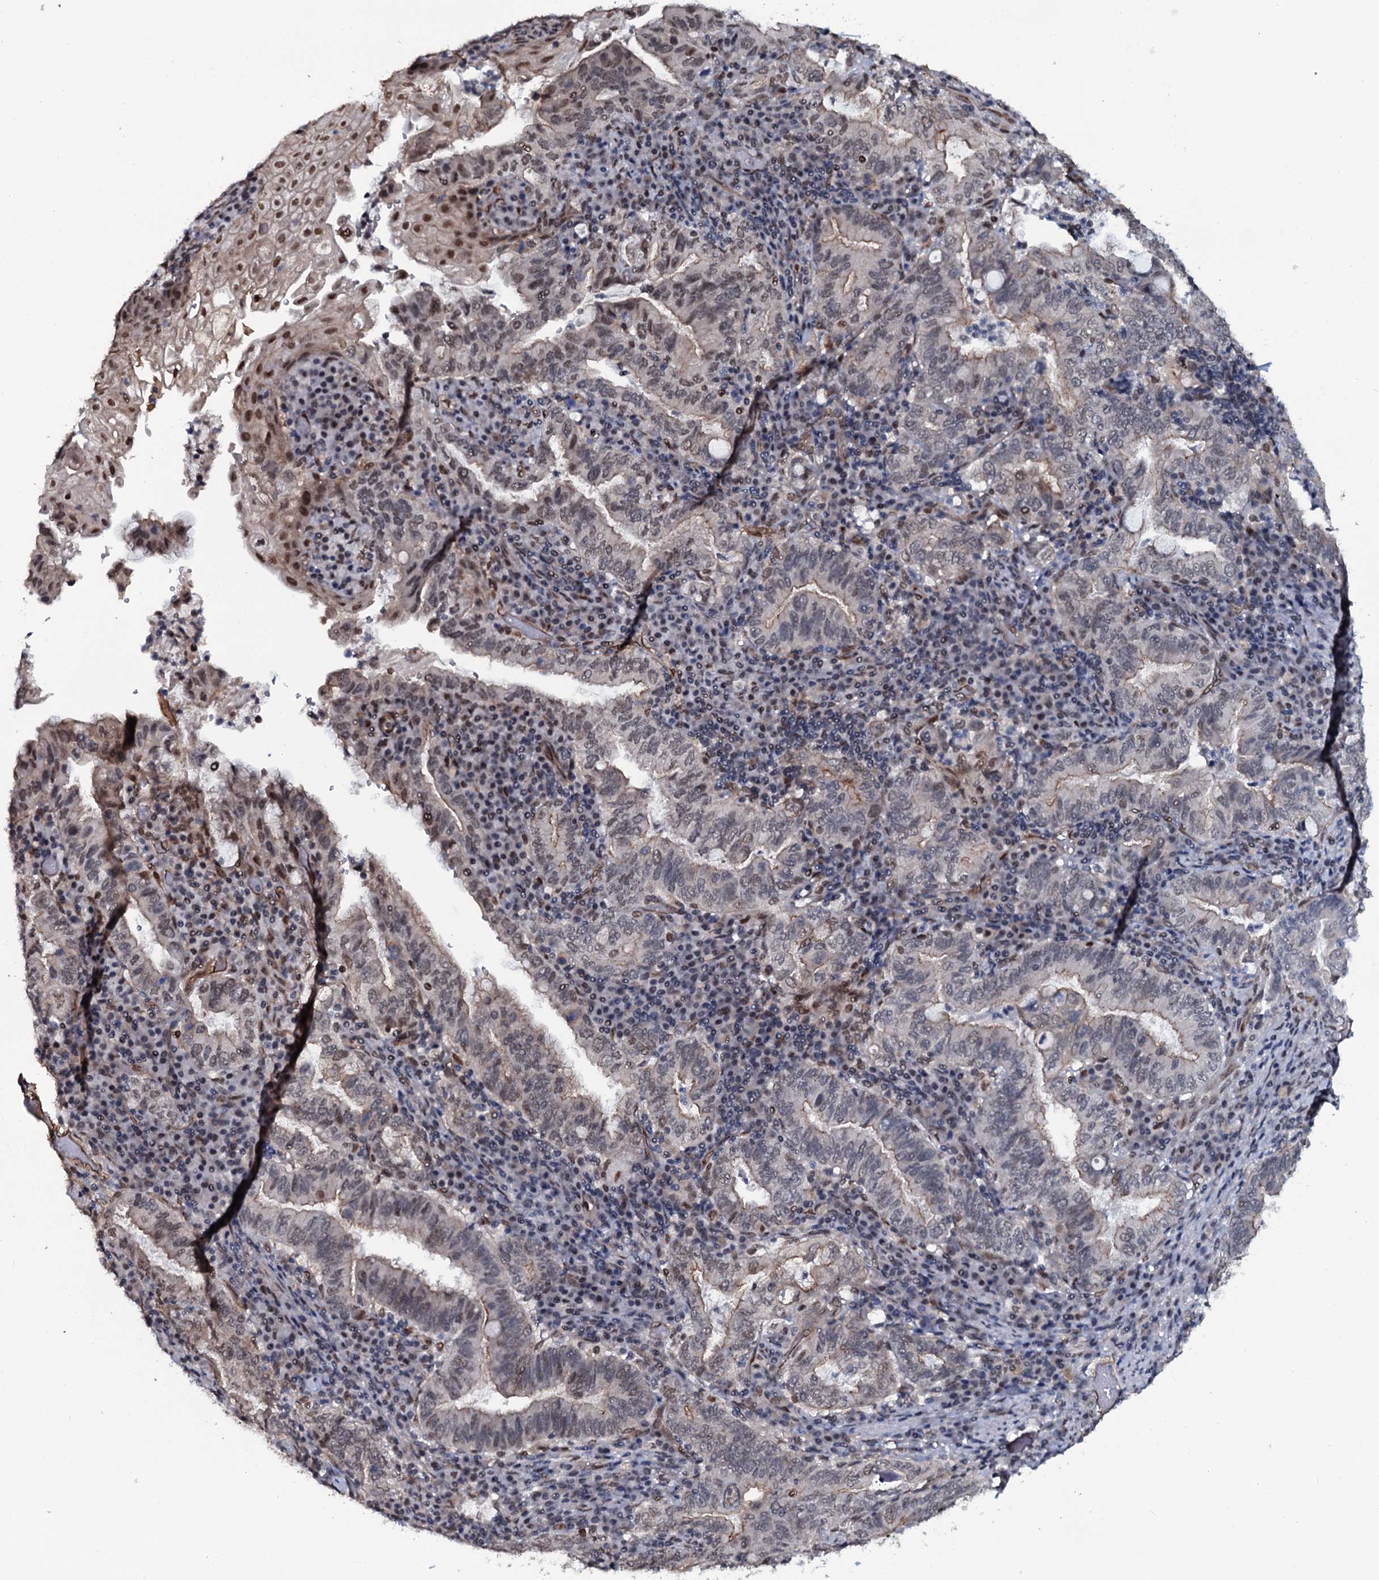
{"staining": {"intensity": "moderate", "quantity": "<25%", "location": "nuclear"}, "tissue": "stomach cancer", "cell_type": "Tumor cells", "image_type": "cancer", "snomed": [{"axis": "morphology", "description": "Normal tissue, NOS"}, {"axis": "morphology", "description": "Adenocarcinoma, NOS"}, {"axis": "topography", "description": "Esophagus"}, {"axis": "topography", "description": "Stomach, upper"}, {"axis": "topography", "description": "Peripheral nerve tissue"}], "caption": "The immunohistochemical stain shows moderate nuclear expression in tumor cells of adenocarcinoma (stomach) tissue.", "gene": "SH2D4B", "patient": {"sex": "male", "age": 62}}